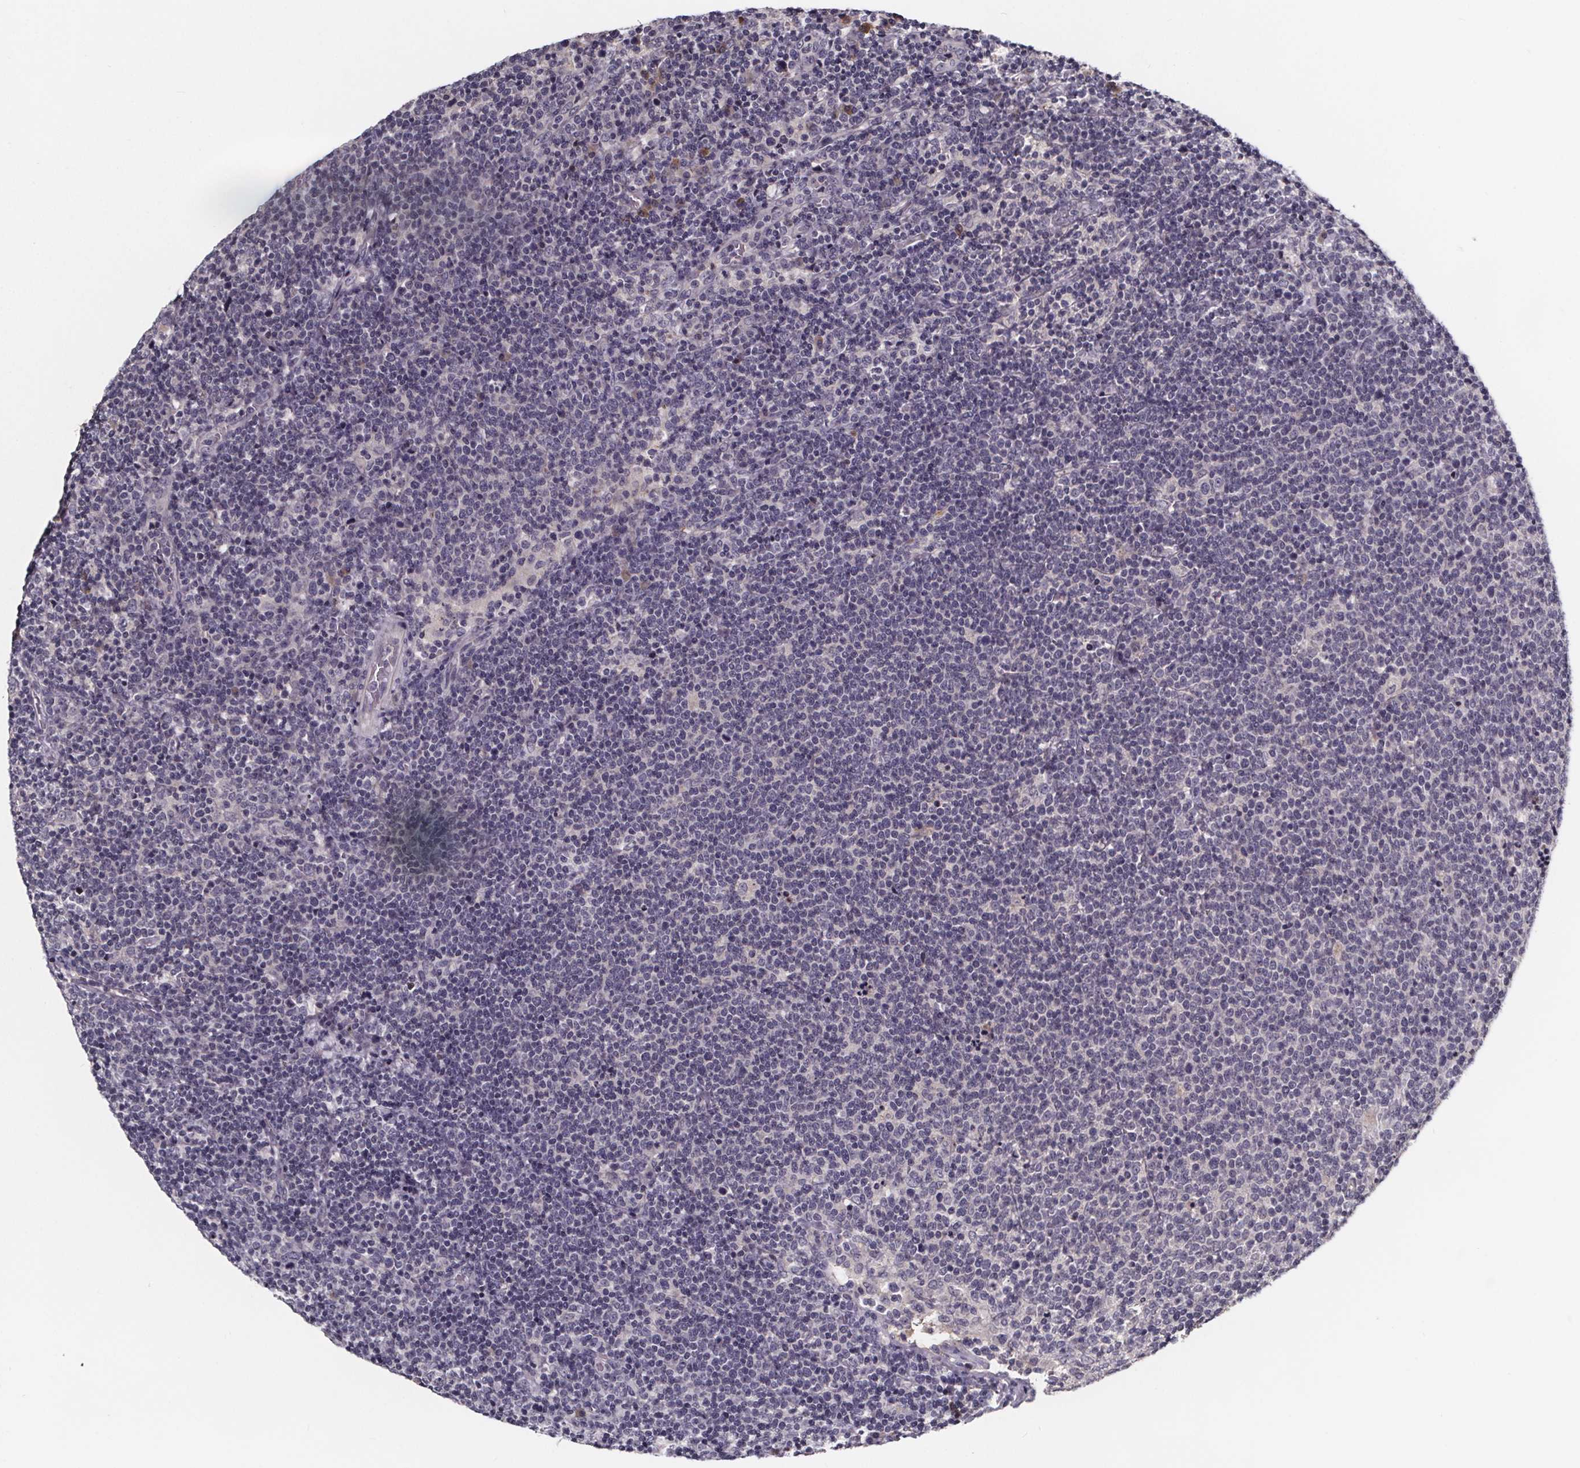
{"staining": {"intensity": "negative", "quantity": "none", "location": "none"}, "tissue": "lymphoma", "cell_type": "Tumor cells", "image_type": "cancer", "snomed": [{"axis": "morphology", "description": "Malignant lymphoma, non-Hodgkin's type, High grade"}, {"axis": "topography", "description": "Lymph node"}], "caption": "IHC photomicrograph of human lymphoma stained for a protein (brown), which reveals no staining in tumor cells.", "gene": "NPHP4", "patient": {"sex": "male", "age": 61}}